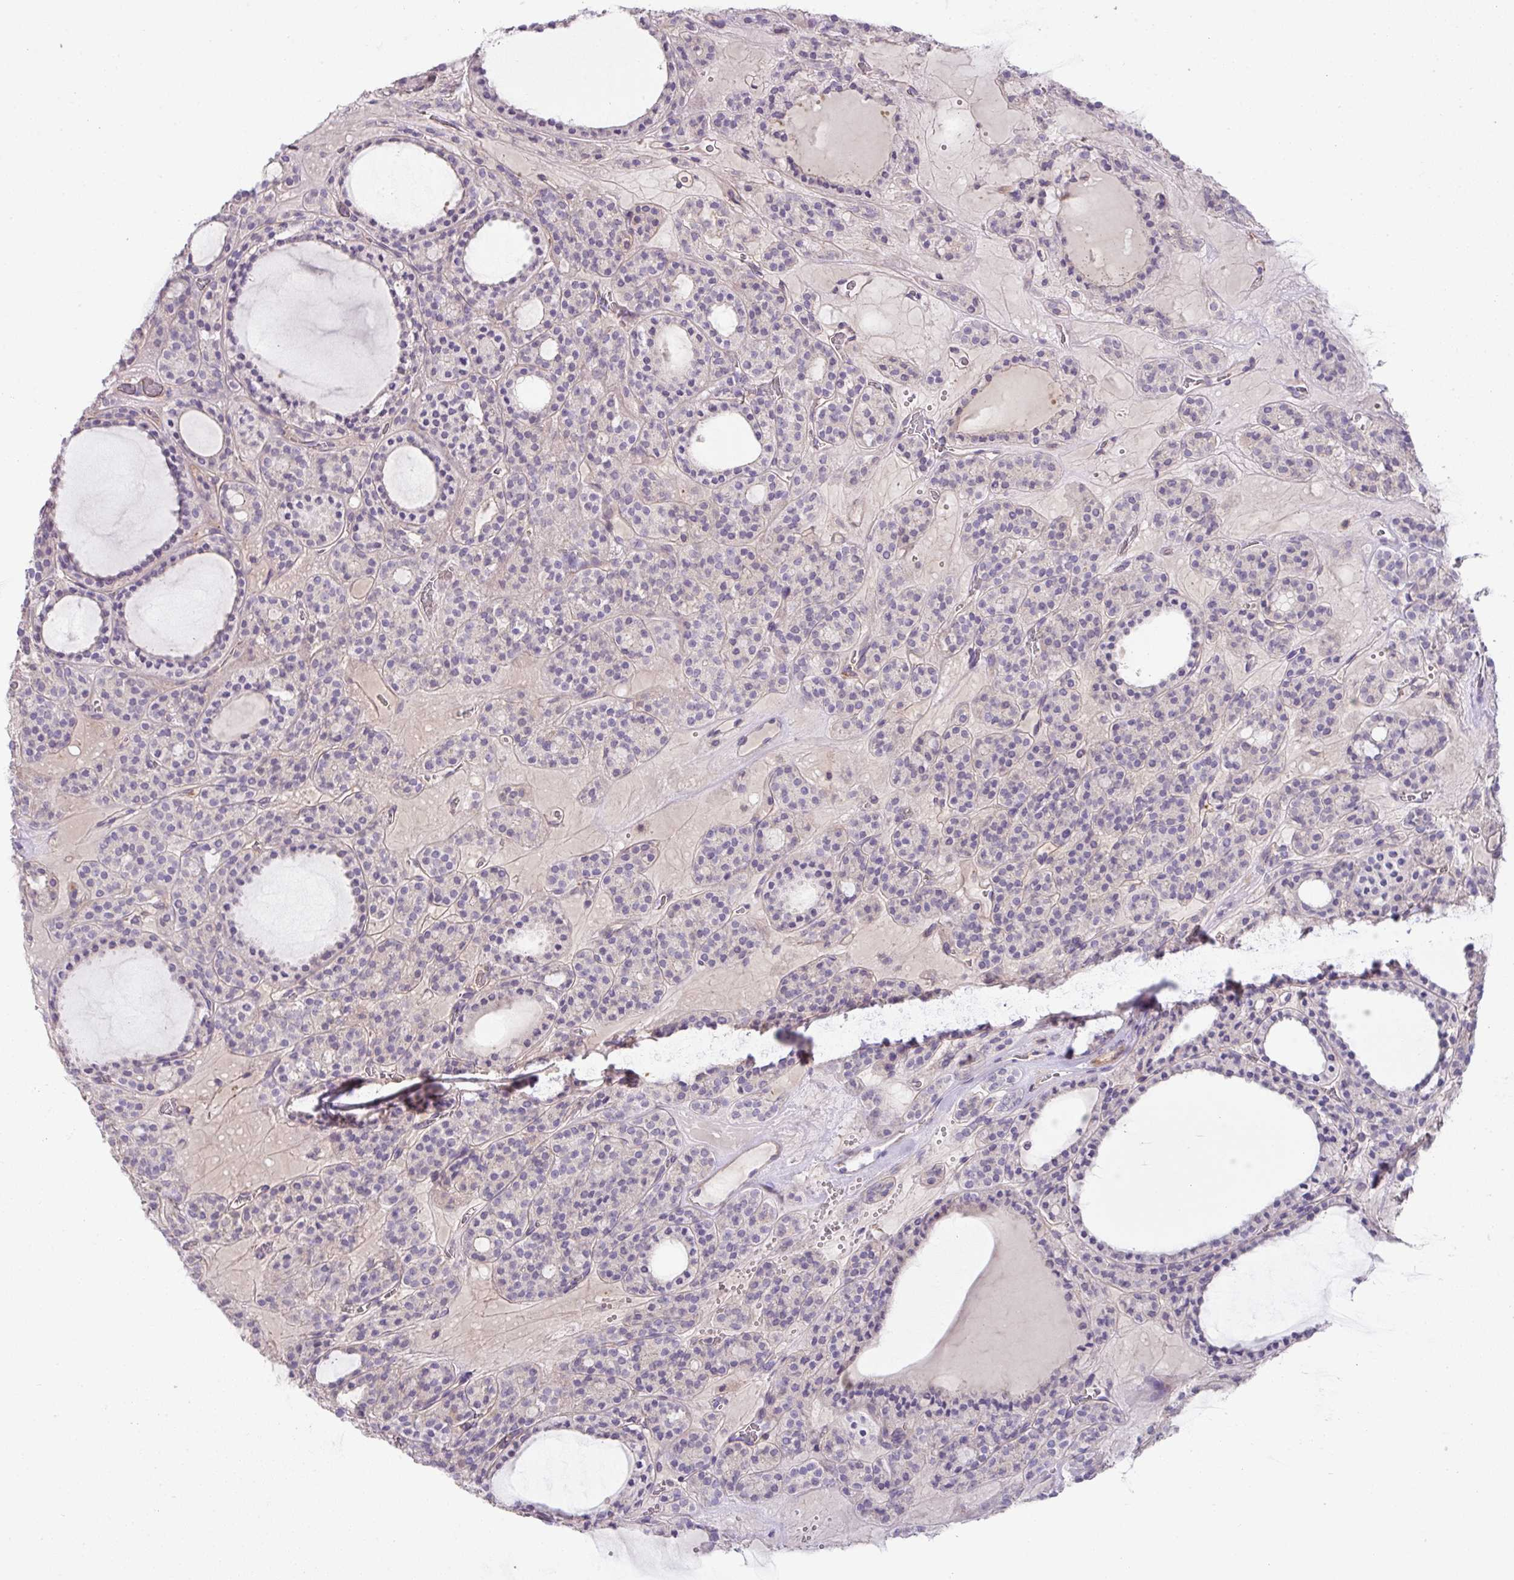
{"staining": {"intensity": "negative", "quantity": "none", "location": "none"}, "tissue": "thyroid cancer", "cell_type": "Tumor cells", "image_type": "cancer", "snomed": [{"axis": "morphology", "description": "Follicular adenoma carcinoma, NOS"}, {"axis": "topography", "description": "Thyroid gland"}], "caption": "Follicular adenoma carcinoma (thyroid) stained for a protein using IHC displays no expression tumor cells.", "gene": "HOXC13", "patient": {"sex": "female", "age": 63}}